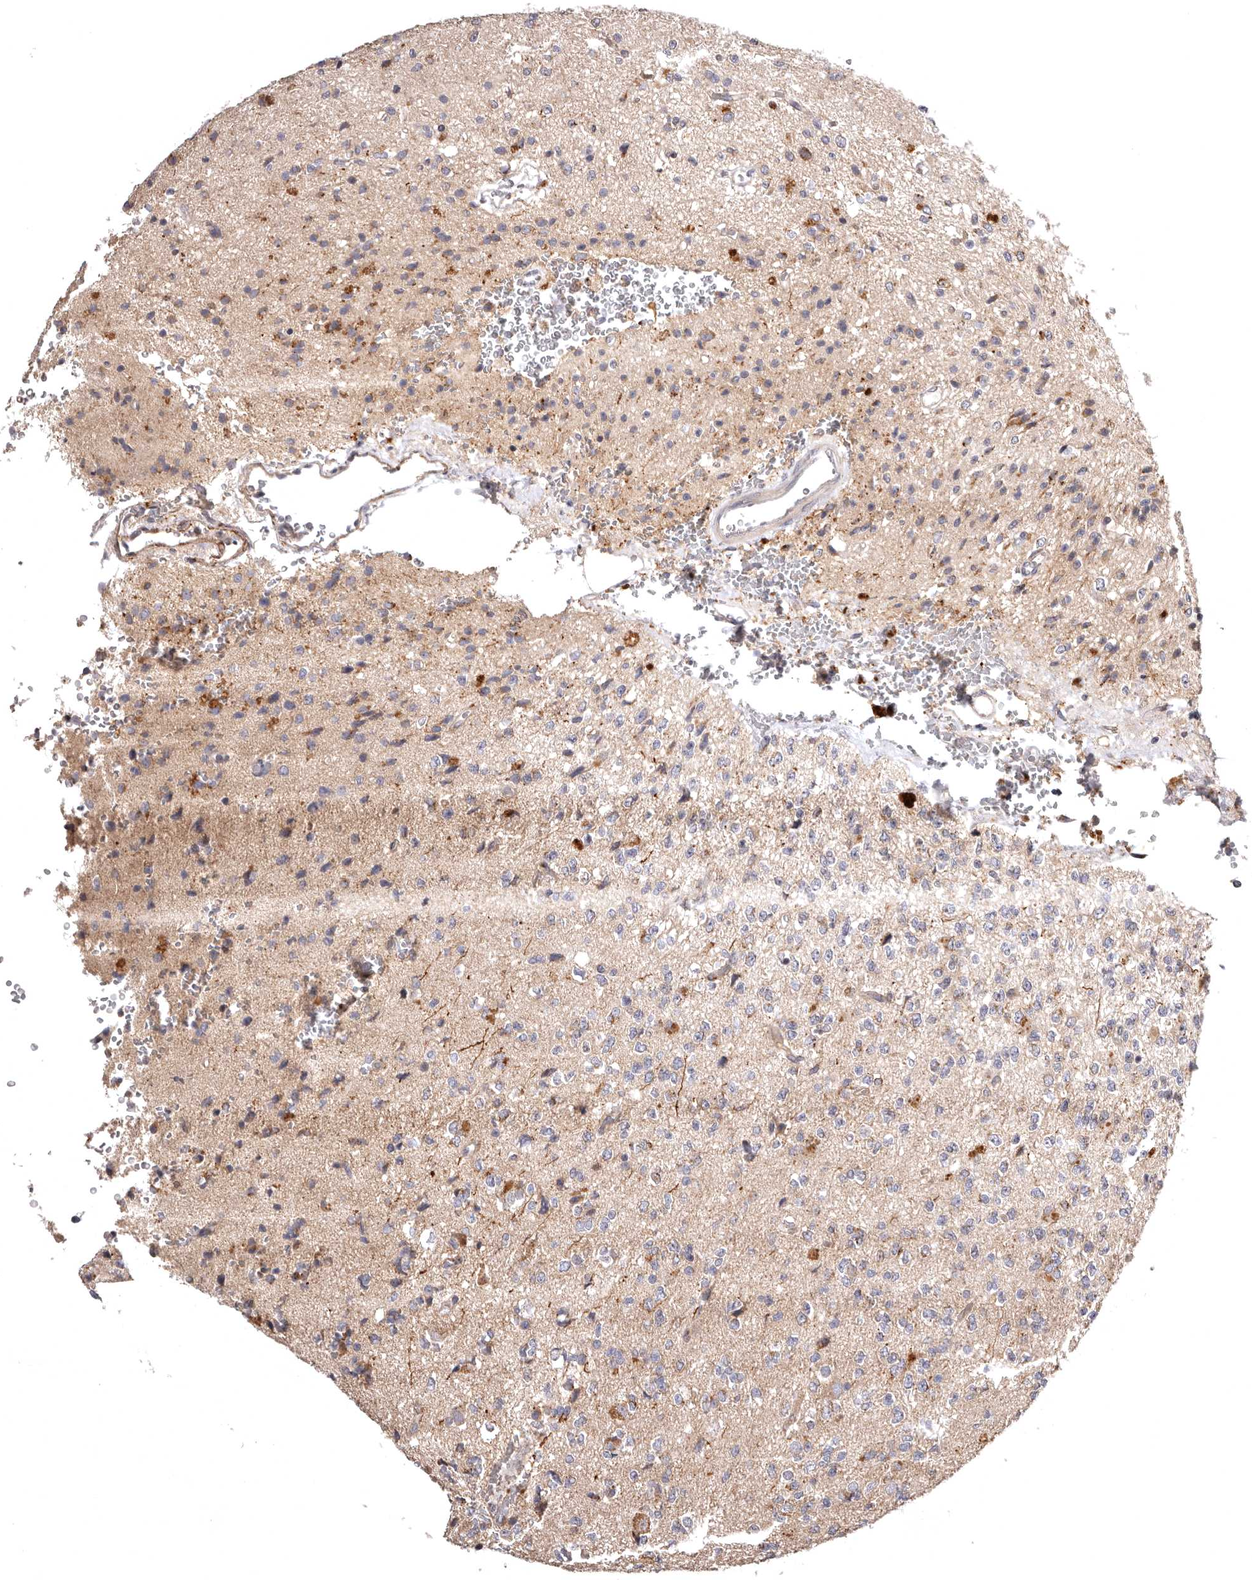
{"staining": {"intensity": "moderate", "quantity": "<25%", "location": "cytoplasmic/membranous"}, "tissue": "glioma", "cell_type": "Tumor cells", "image_type": "cancer", "snomed": [{"axis": "morphology", "description": "Glioma, malignant, High grade"}, {"axis": "topography", "description": "pancreas cauda"}], "caption": "Brown immunohistochemical staining in human glioma exhibits moderate cytoplasmic/membranous staining in about <25% of tumor cells.", "gene": "ADCY2", "patient": {"sex": "male", "age": 60}}